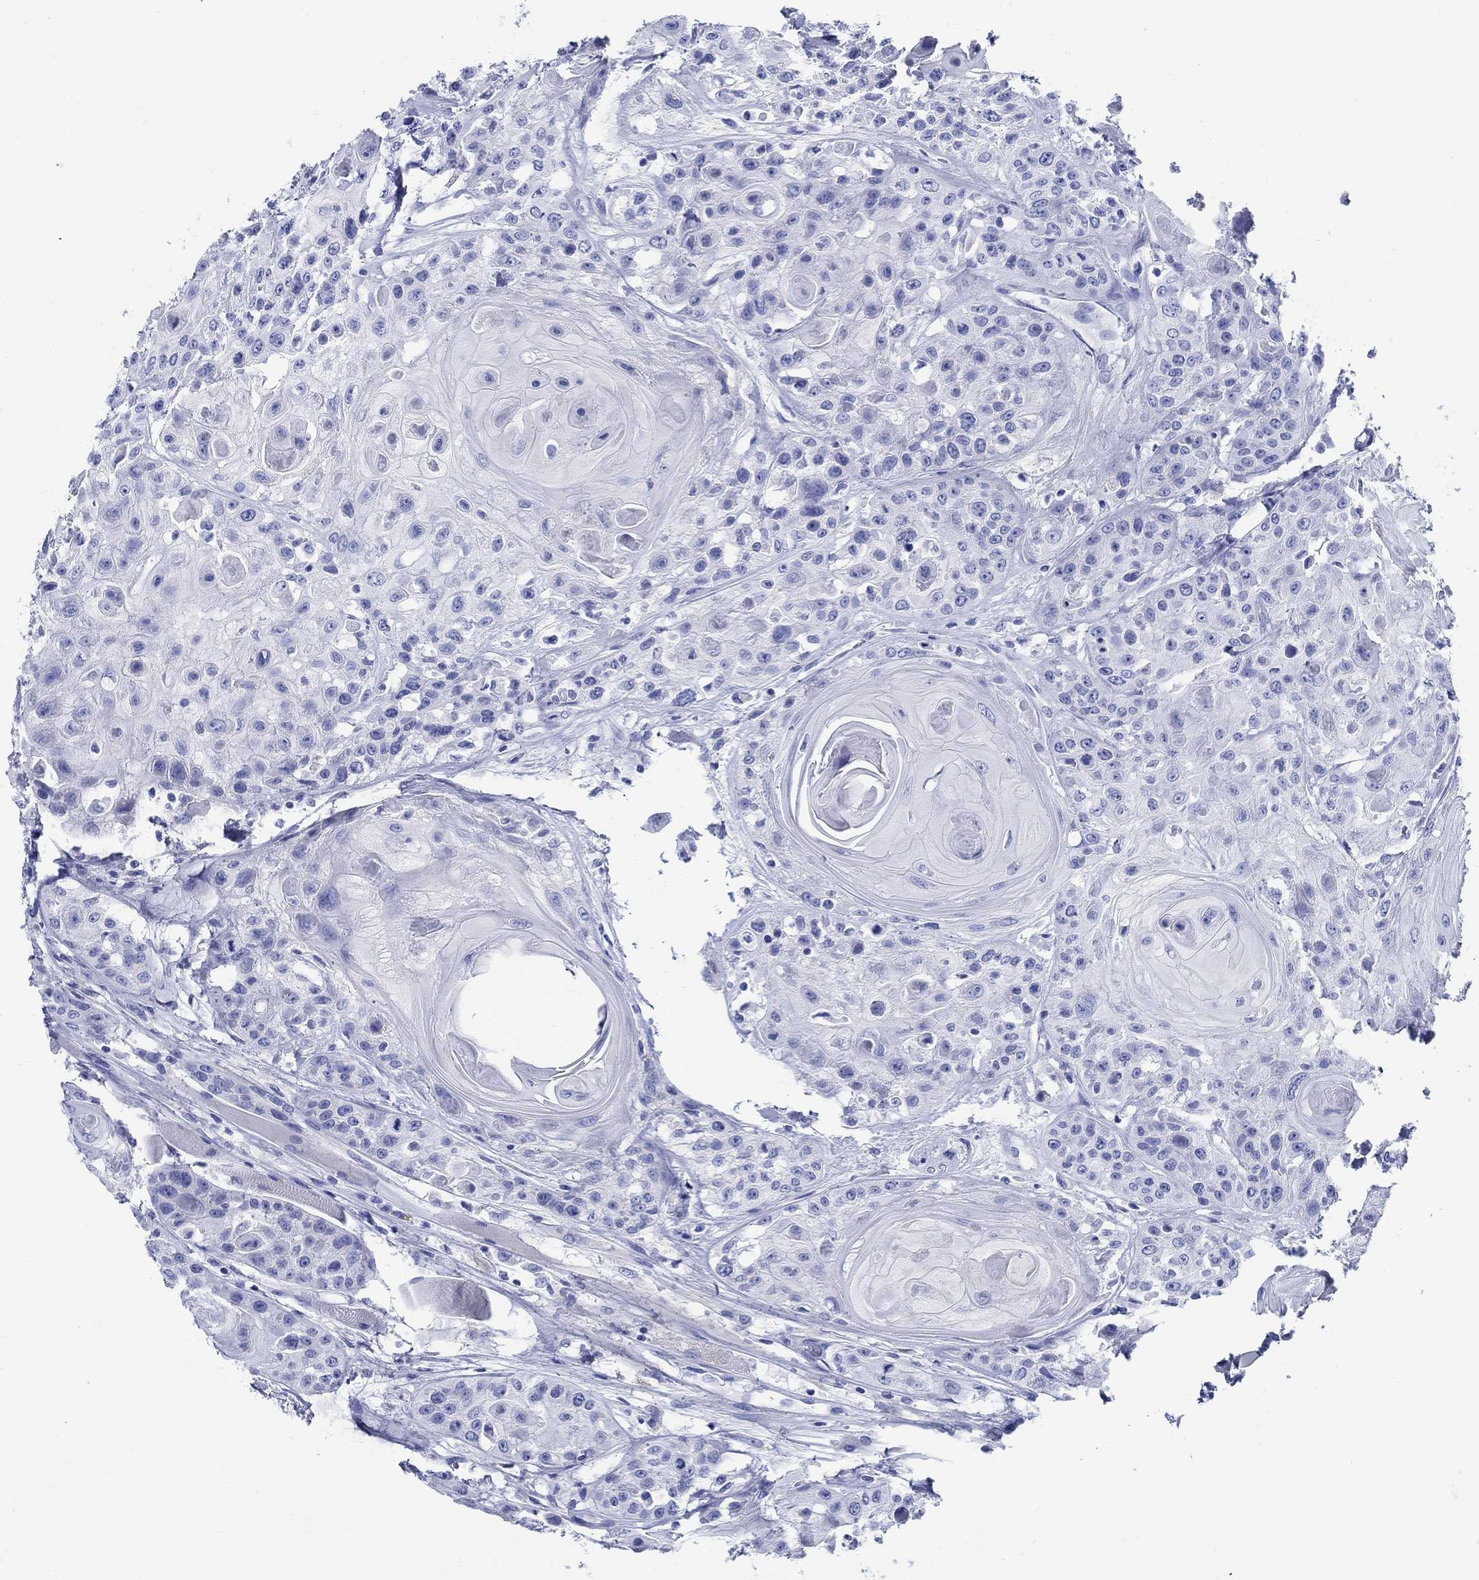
{"staining": {"intensity": "negative", "quantity": "none", "location": "none"}, "tissue": "head and neck cancer", "cell_type": "Tumor cells", "image_type": "cancer", "snomed": [{"axis": "morphology", "description": "Squamous cell carcinoma, NOS"}, {"axis": "topography", "description": "Head-Neck"}], "caption": "Photomicrograph shows no protein positivity in tumor cells of head and neck cancer tissue.", "gene": "RD3L", "patient": {"sex": "female", "age": 59}}